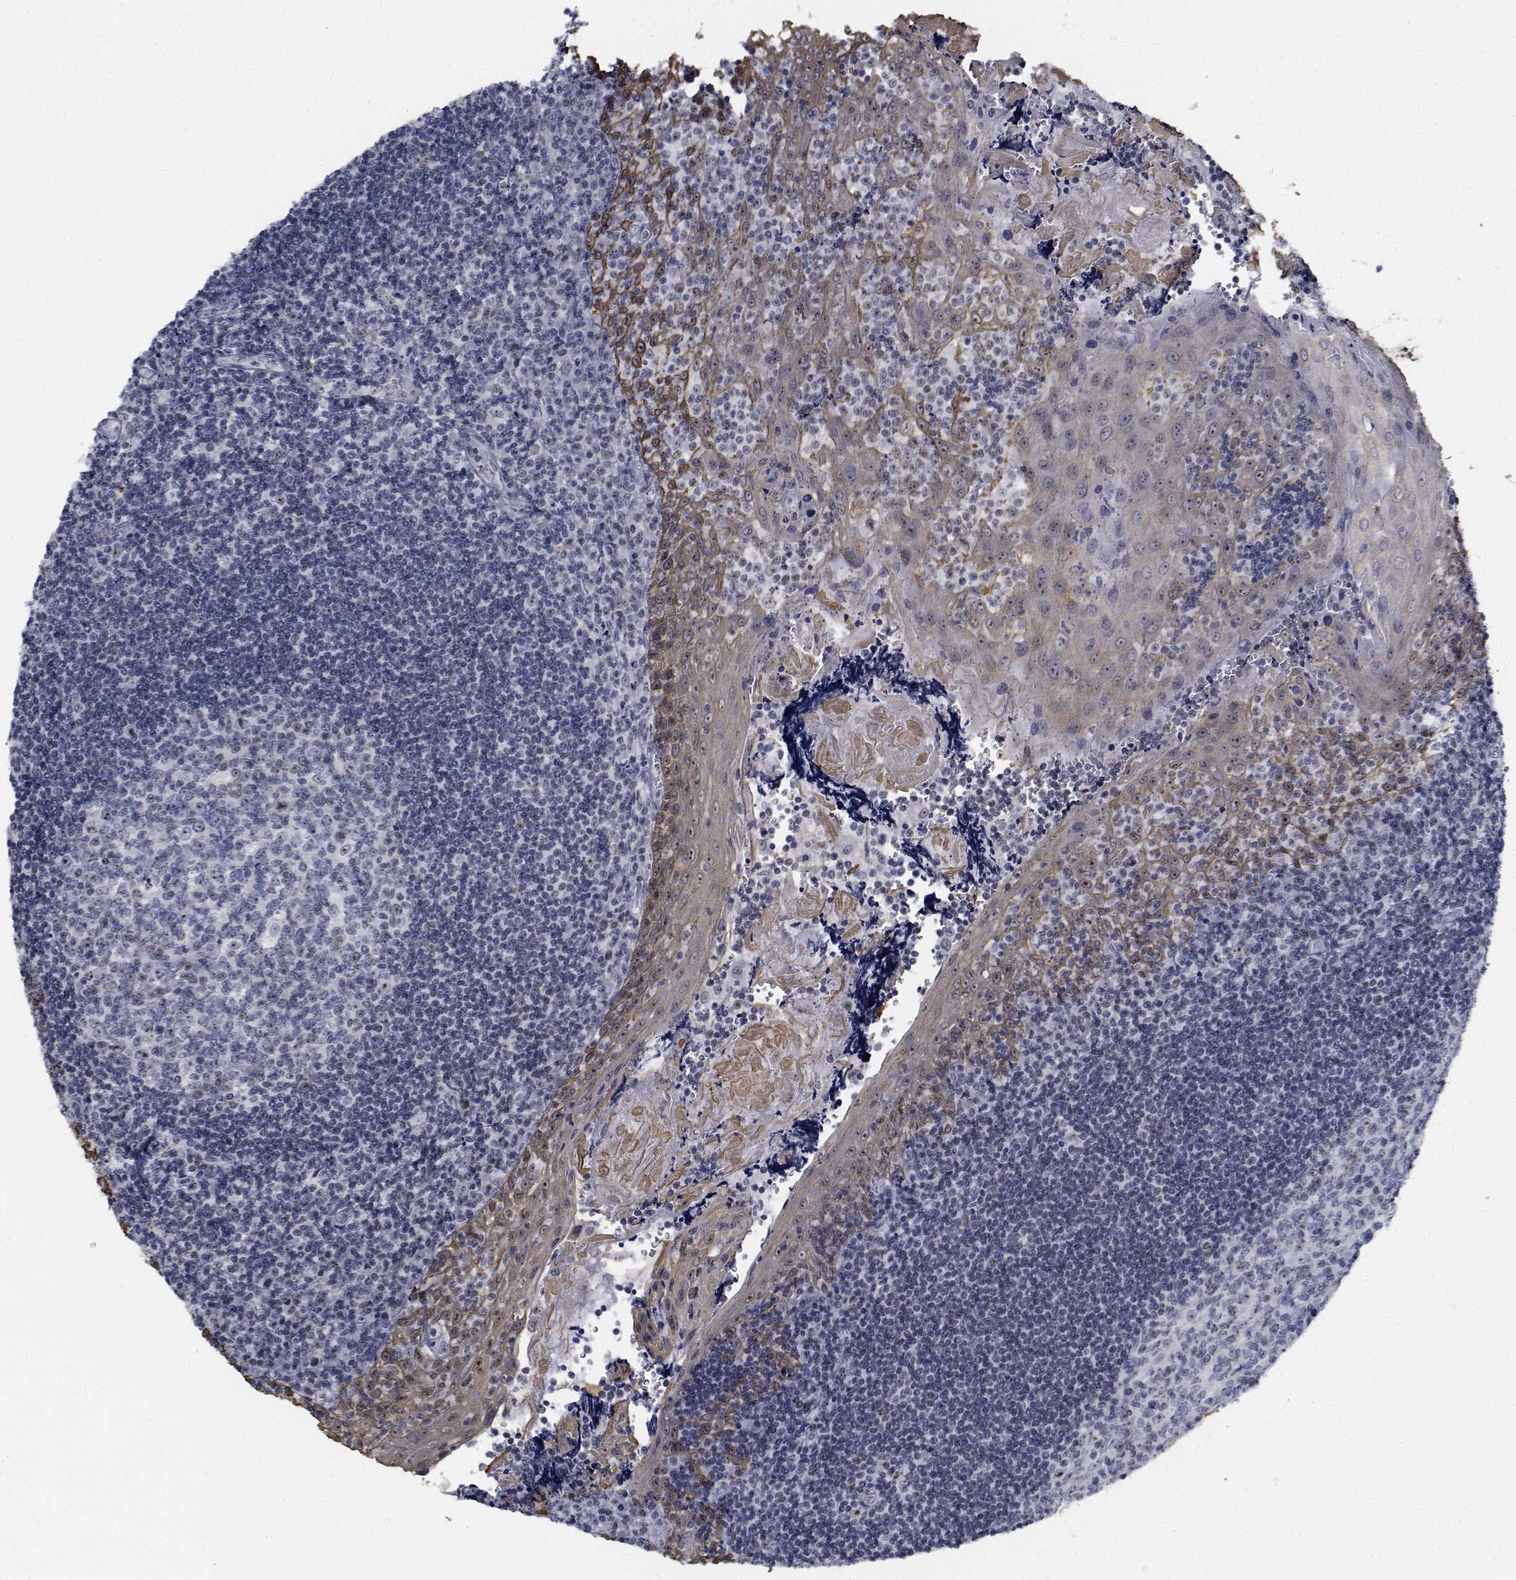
{"staining": {"intensity": "moderate", "quantity": "<25%", "location": "nuclear"}, "tissue": "tonsil", "cell_type": "Germinal center cells", "image_type": "normal", "snomed": [{"axis": "morphology", "description": "Normal tissue, NOS"}, {"axis": "morphology", "description": "Inflammation, NOS"}, {"axis": "topography", "description": "Tonsil"}], "caption": "Immunohistochemistry (IHC) micrograph of benign tonsil stained for a protein (brown), which displays low levels of moderate nuclear positivity in about <25% of germinal center cells.", "gene": "NVL", "patient": {"sex": "female", "age": 31}}